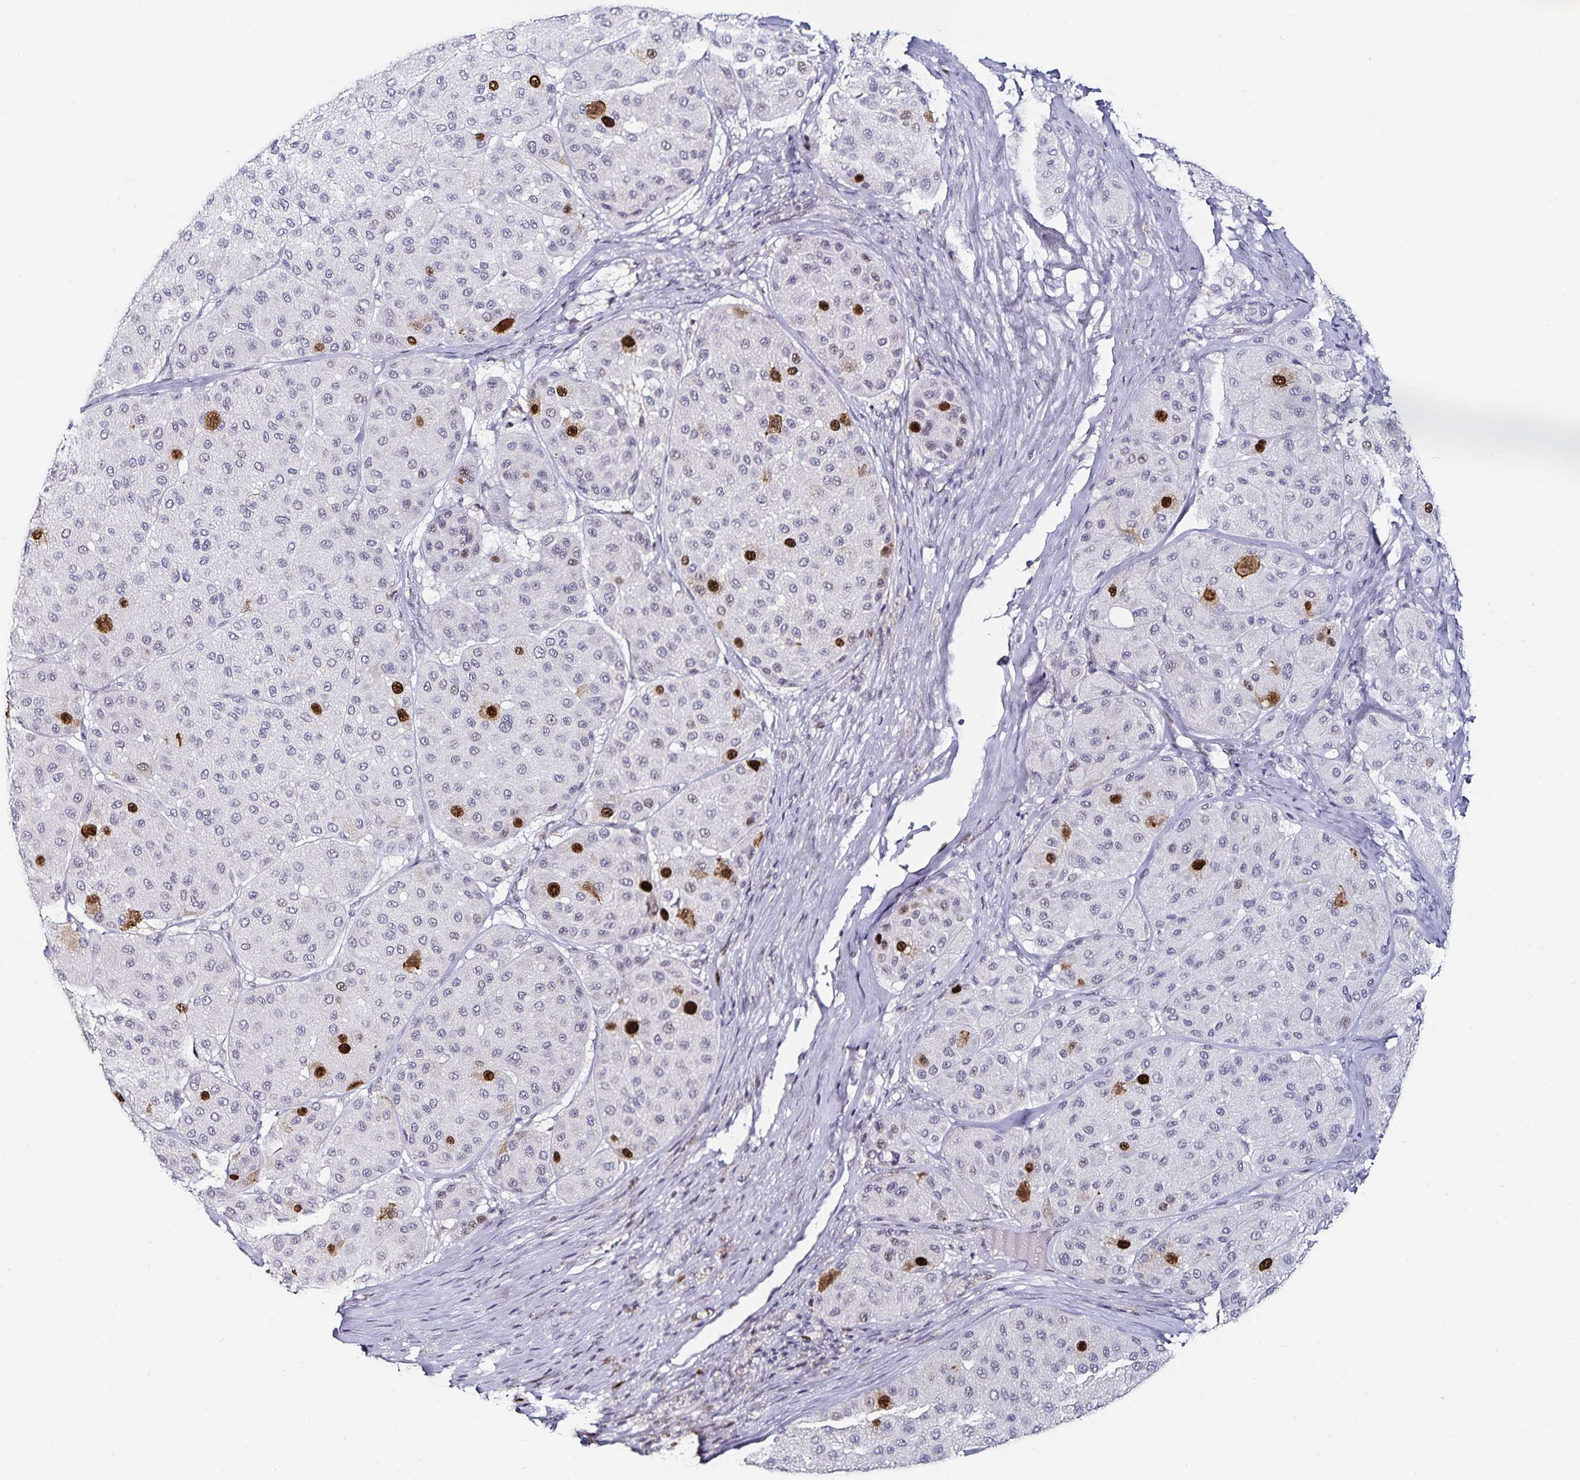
{"staining": {"intensity": "strong", "quantity": "<25%", "location": "nuclear"}, "tissue": "melanoma", "cell_type": "Tumor cells", "image_type": "cancer", "snomed": [{"axis": "morphology", "description": "Malignant melanoma, Metastatic site"}, {"axis": "topography", "description": "Smooth muscle"}], "caption": "Malignant melanoma (metastatic site) stained for a protein reveals strong nuclear positivity in tumor cells.", "gene": "ANLN", "patient": {"sex": "male", "age": 41}}